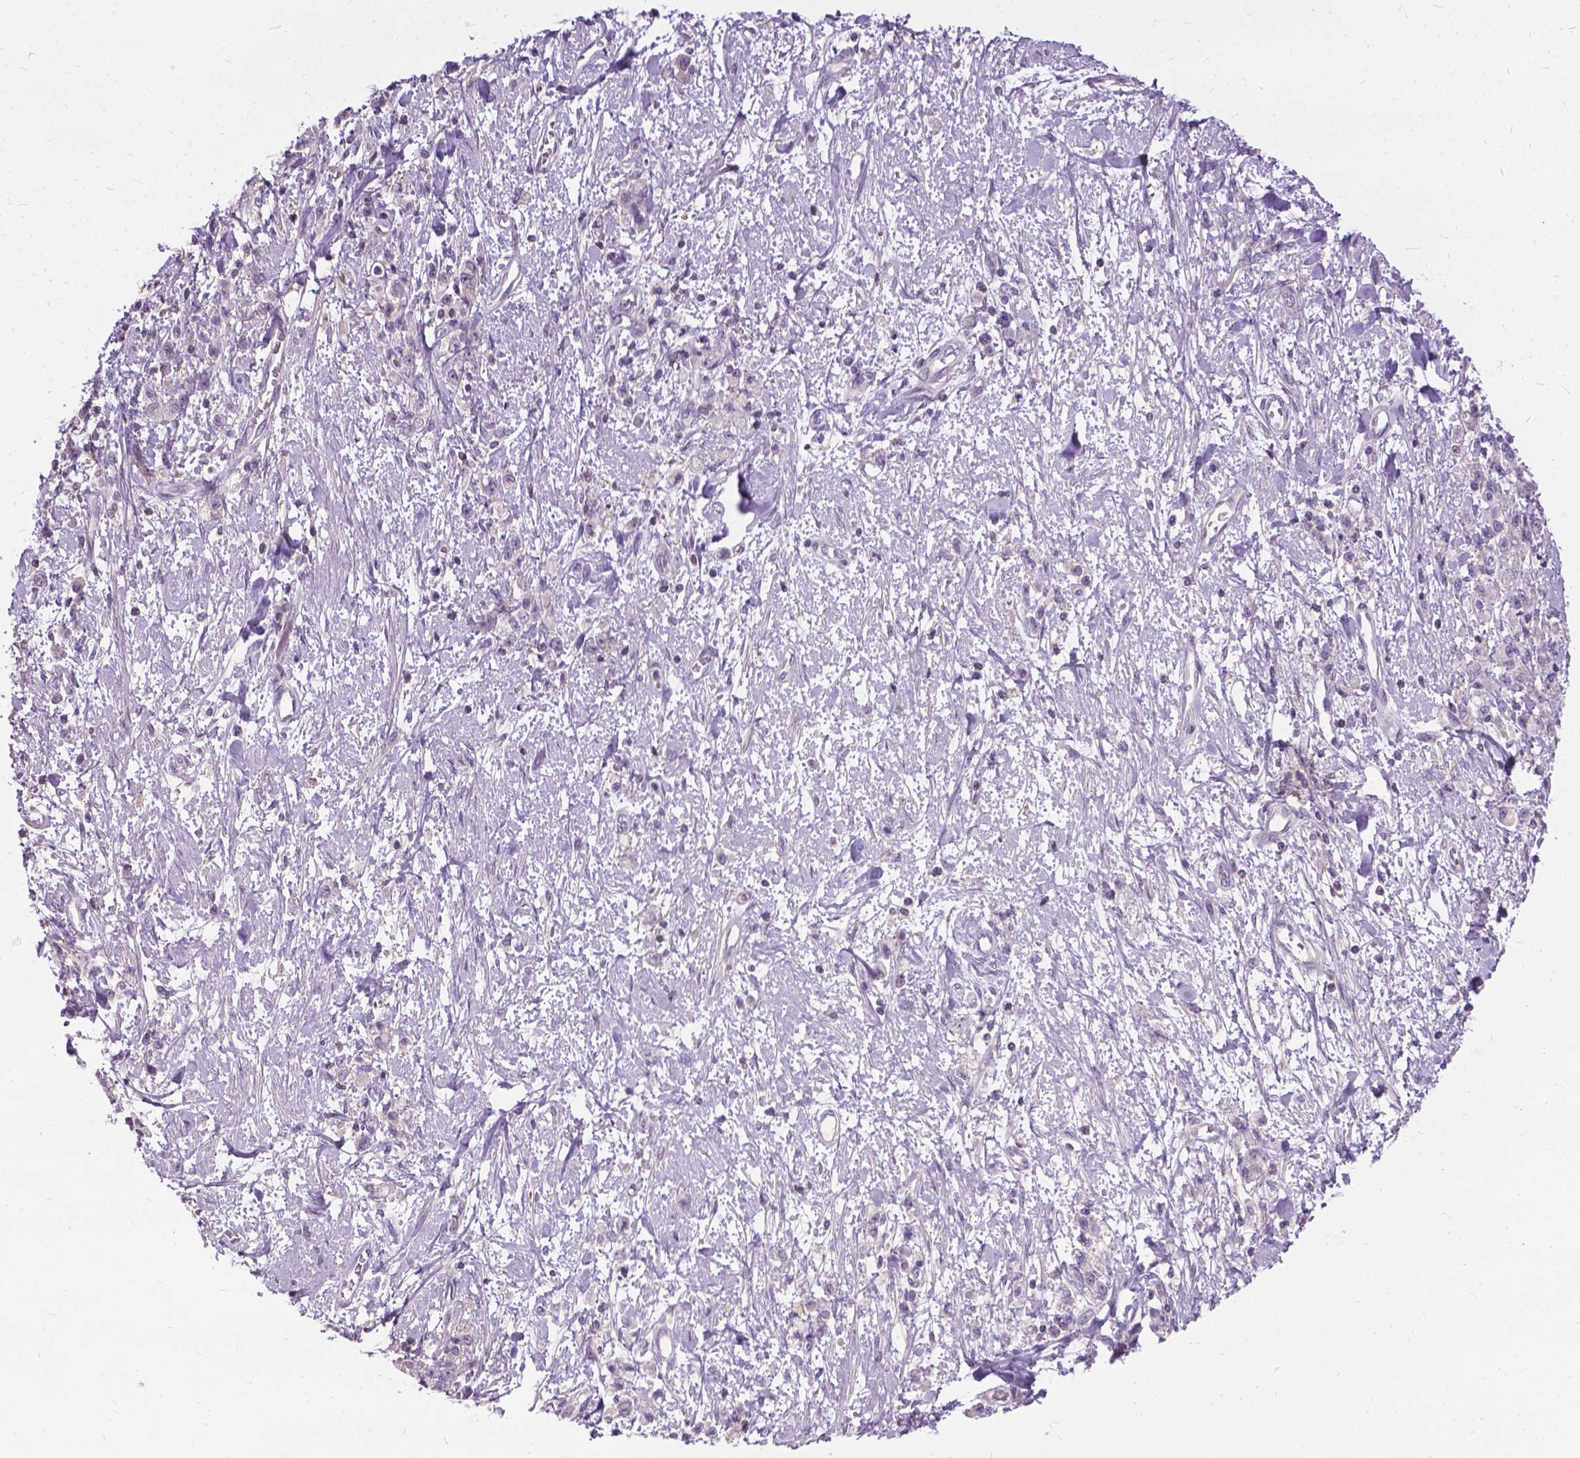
{"staining": {"intensity": "negative", "quantity": "none", "location": "none"}, "tissue": "stomach cancer", "cell_type": "Tumor cells", "image_type": "cancer", "snomed": [{"axis": "morphology", "description": "Adenocarcinoma, NOS"}, {"axis": "topography", "description": "Stomach"}], "caption": "This photomicrograph is of stomach cancer stained with immunohistochemistry to label a protein in brown with the nuclei are counter-stained blue. There is no positivity in tumor cells.", "gene": "JAK3", "patient": {"sex": "male", "age": 77}}